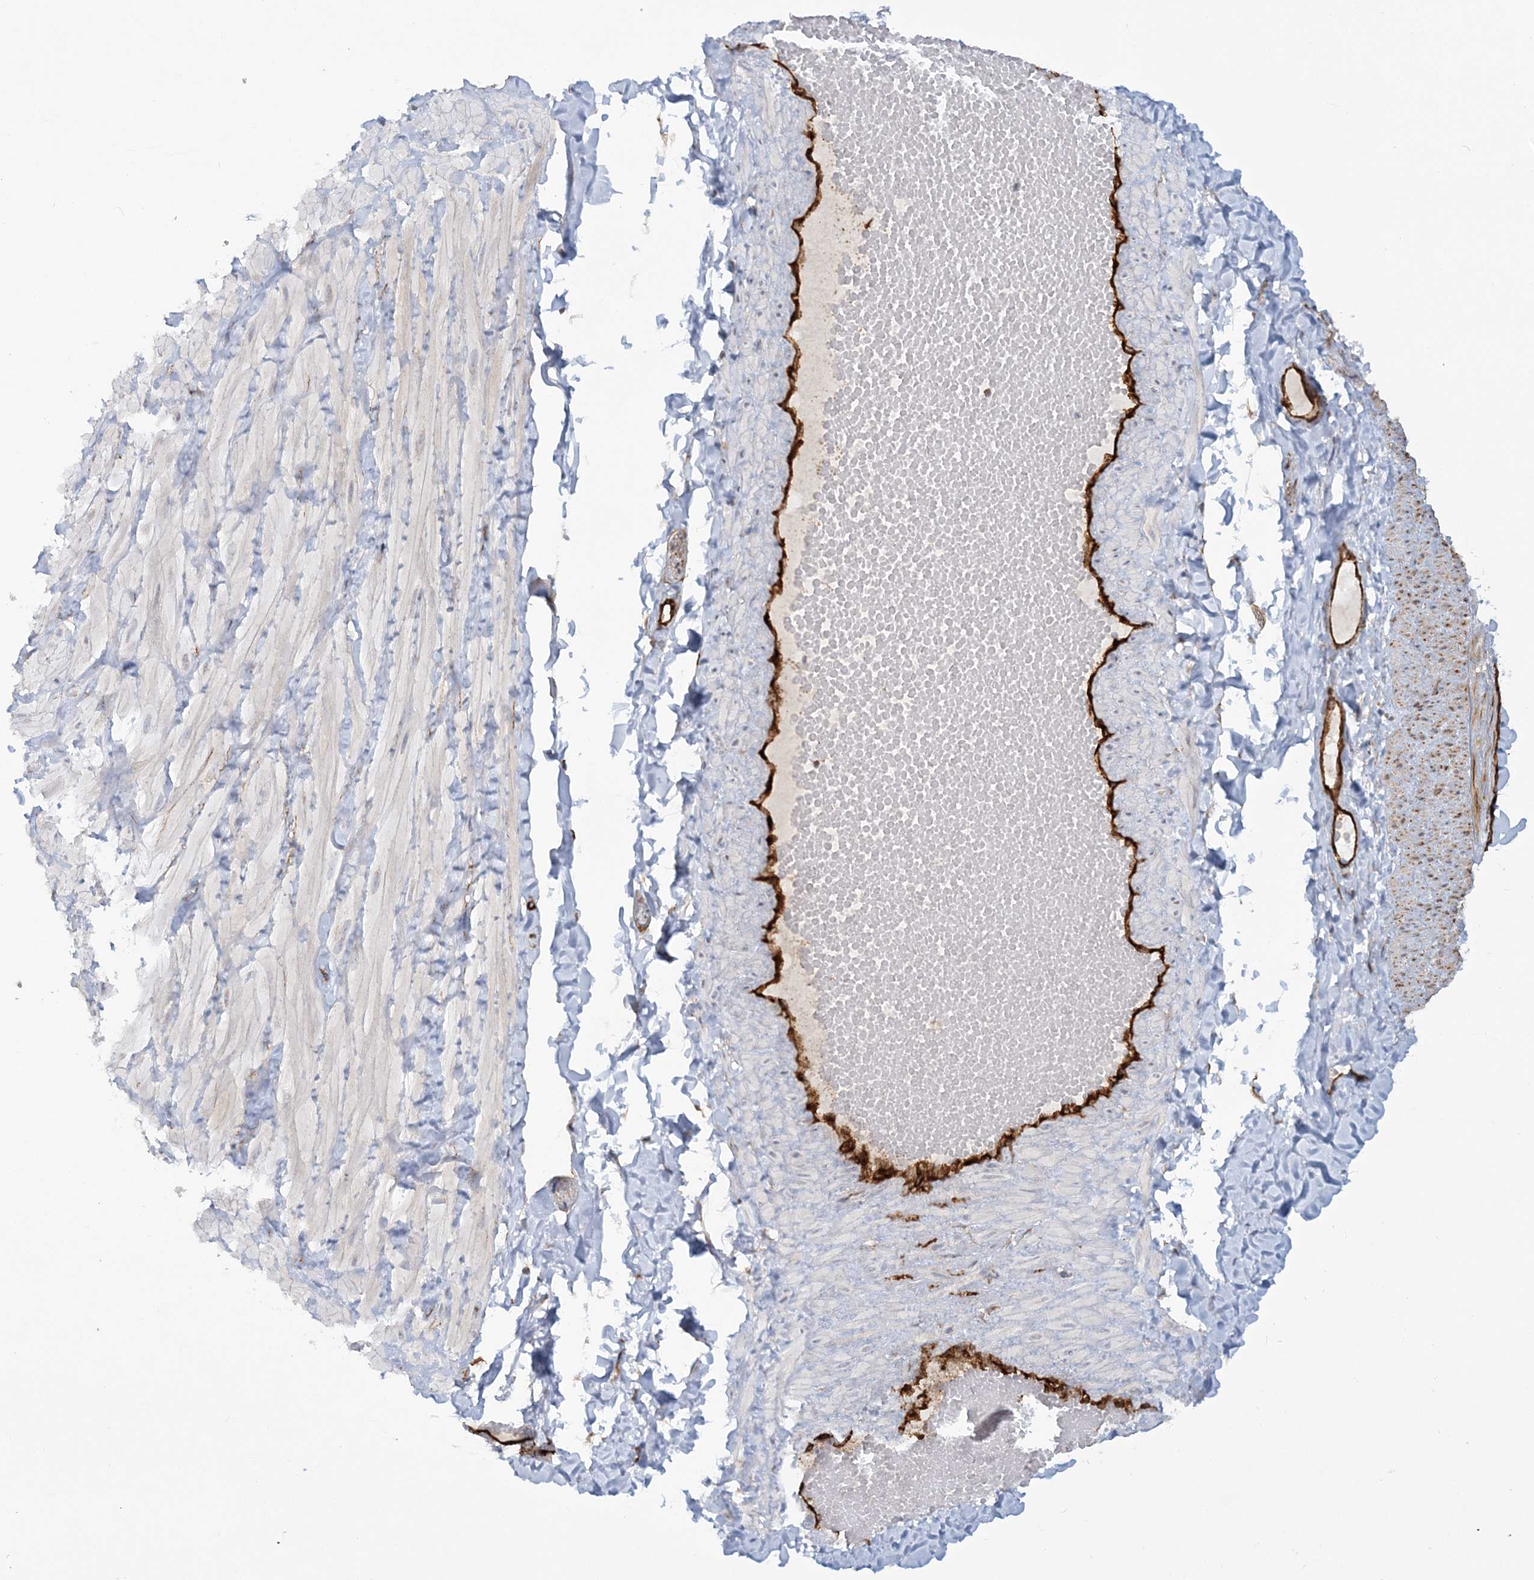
{"staining": {"intensity": "negative", "quantity": "none", "location": "none"}, "tissue": "adipose tissue", "cell_type": "Adipocytes", "image_type": "normal", "snomed": [{"axis": "morphology", "description": "Normal tissue, NOS"}, {"axis": "topography", "description": "Adipose tissue"}, {"axis": "topography", "description": "Vascular tissue"}, {"axis": "topography", "description": "Peripheral nerve tissue"}], "caption": "A high-resolution histopathology image shows immunohistochemistry staining of benign adipose tissue, which displays no significant positivity in adipocytes. The staining is performed using DAB (3,3'-diaminobenzidine) brown chromogen with nuclei counter-stained in using hematoxylin.", "gene": "AFAP1L2", "patient": {"sex": "male", "age": 25}}